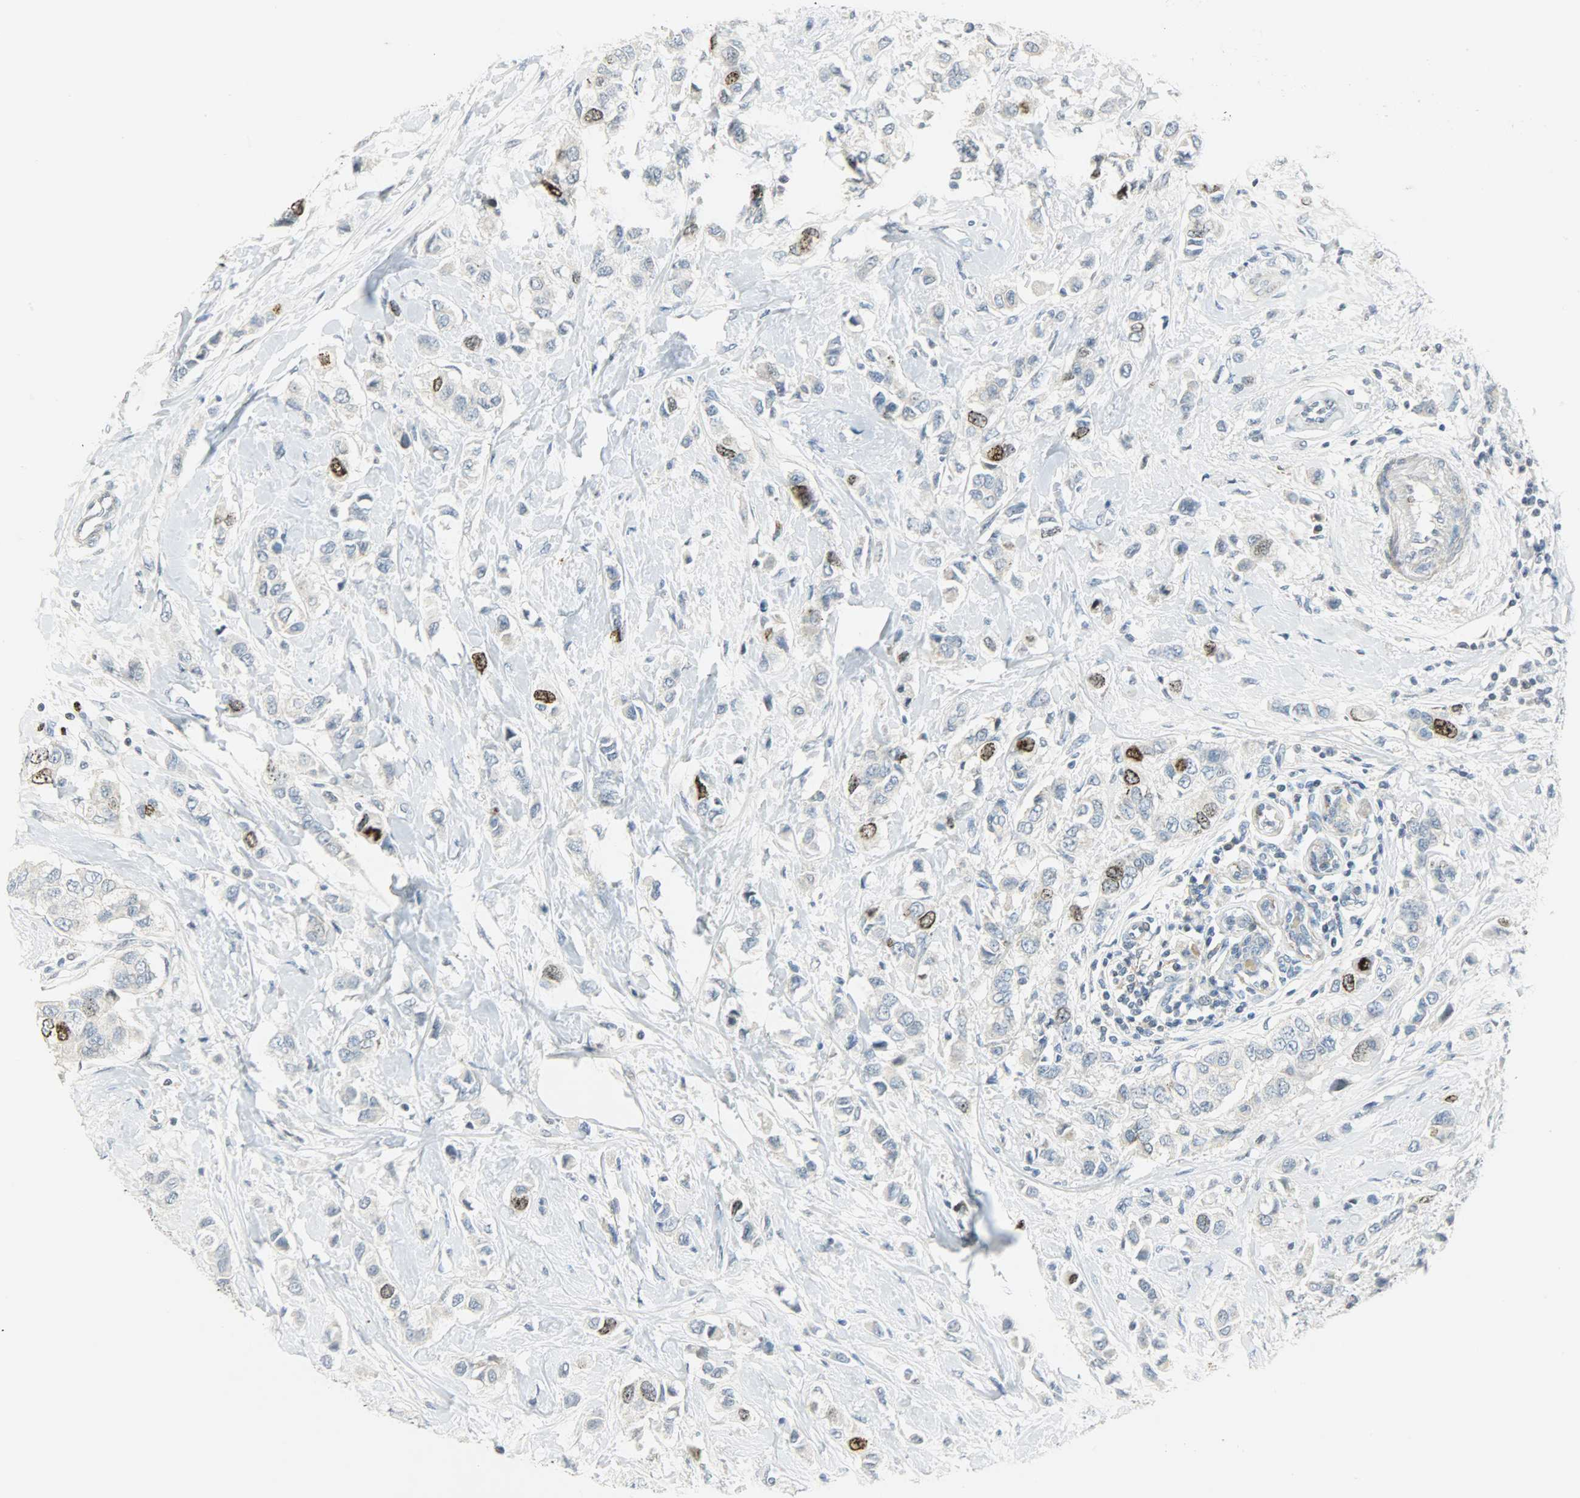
{"staining": {"intensity": "moderate", "quantity": "25%-75%", "location": "nuclear"}, "tissue": "breast cancer", "cell_type": "Tumor cells", "image_type": "cancer", "snomed": [{"axis": "morphology", "description": "Duct carcinoma"}, {"axis": "topography", "description": "Breast"}], "caption": "There is medium levels of moderate nuclear positivity in tumor cells of breast cancer (intraductal carcinoma), as demonstrated by immunohistochemical staining (brown color).", "gene": "AURKB", "patient": {"sex": "female", "age": 50}}